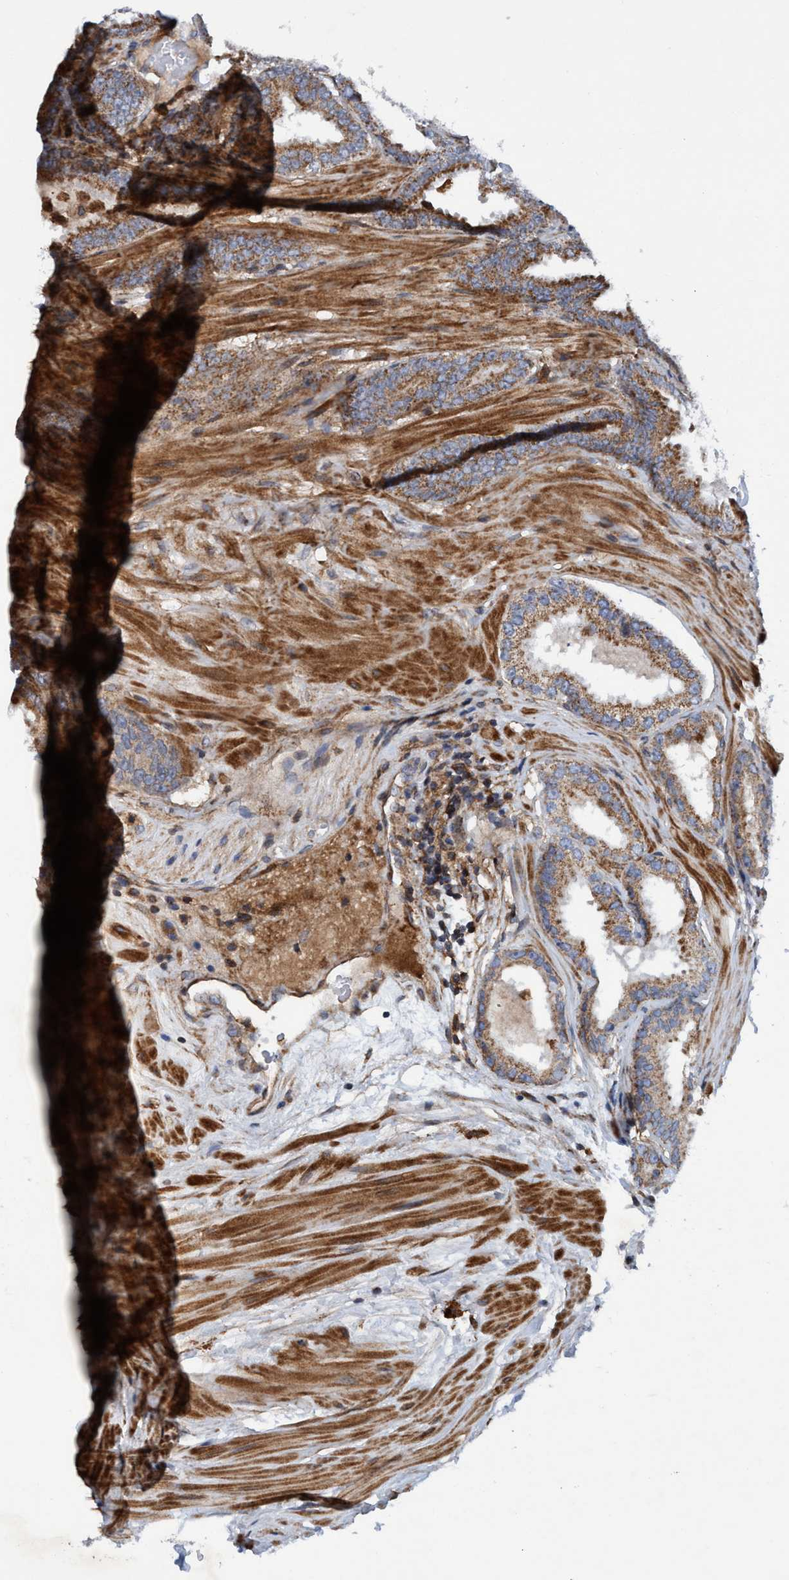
{"staining": {"intensity": "moderate", "quantity": ">75%", "location": "cytoplasmic/membranous"}, "tissue": "prostate cancer", "cell_type": "Tumor cells", "image_type": "cancer", "snomed": [{"axis": "morphology", "description": "Adenocarcinoma, Low grade"}, {"axis": "topography", "description": "Prostate"}], "caption": "Approximately >75% of tumor cells in prostate low-grade adenocarcinoma display moderate cytoplasmic/membranous protein positivity as visualized by brown immunohistochemical staining.", "gene": "SLC16A3", "patient": {"sex": "male", "age": 51}}